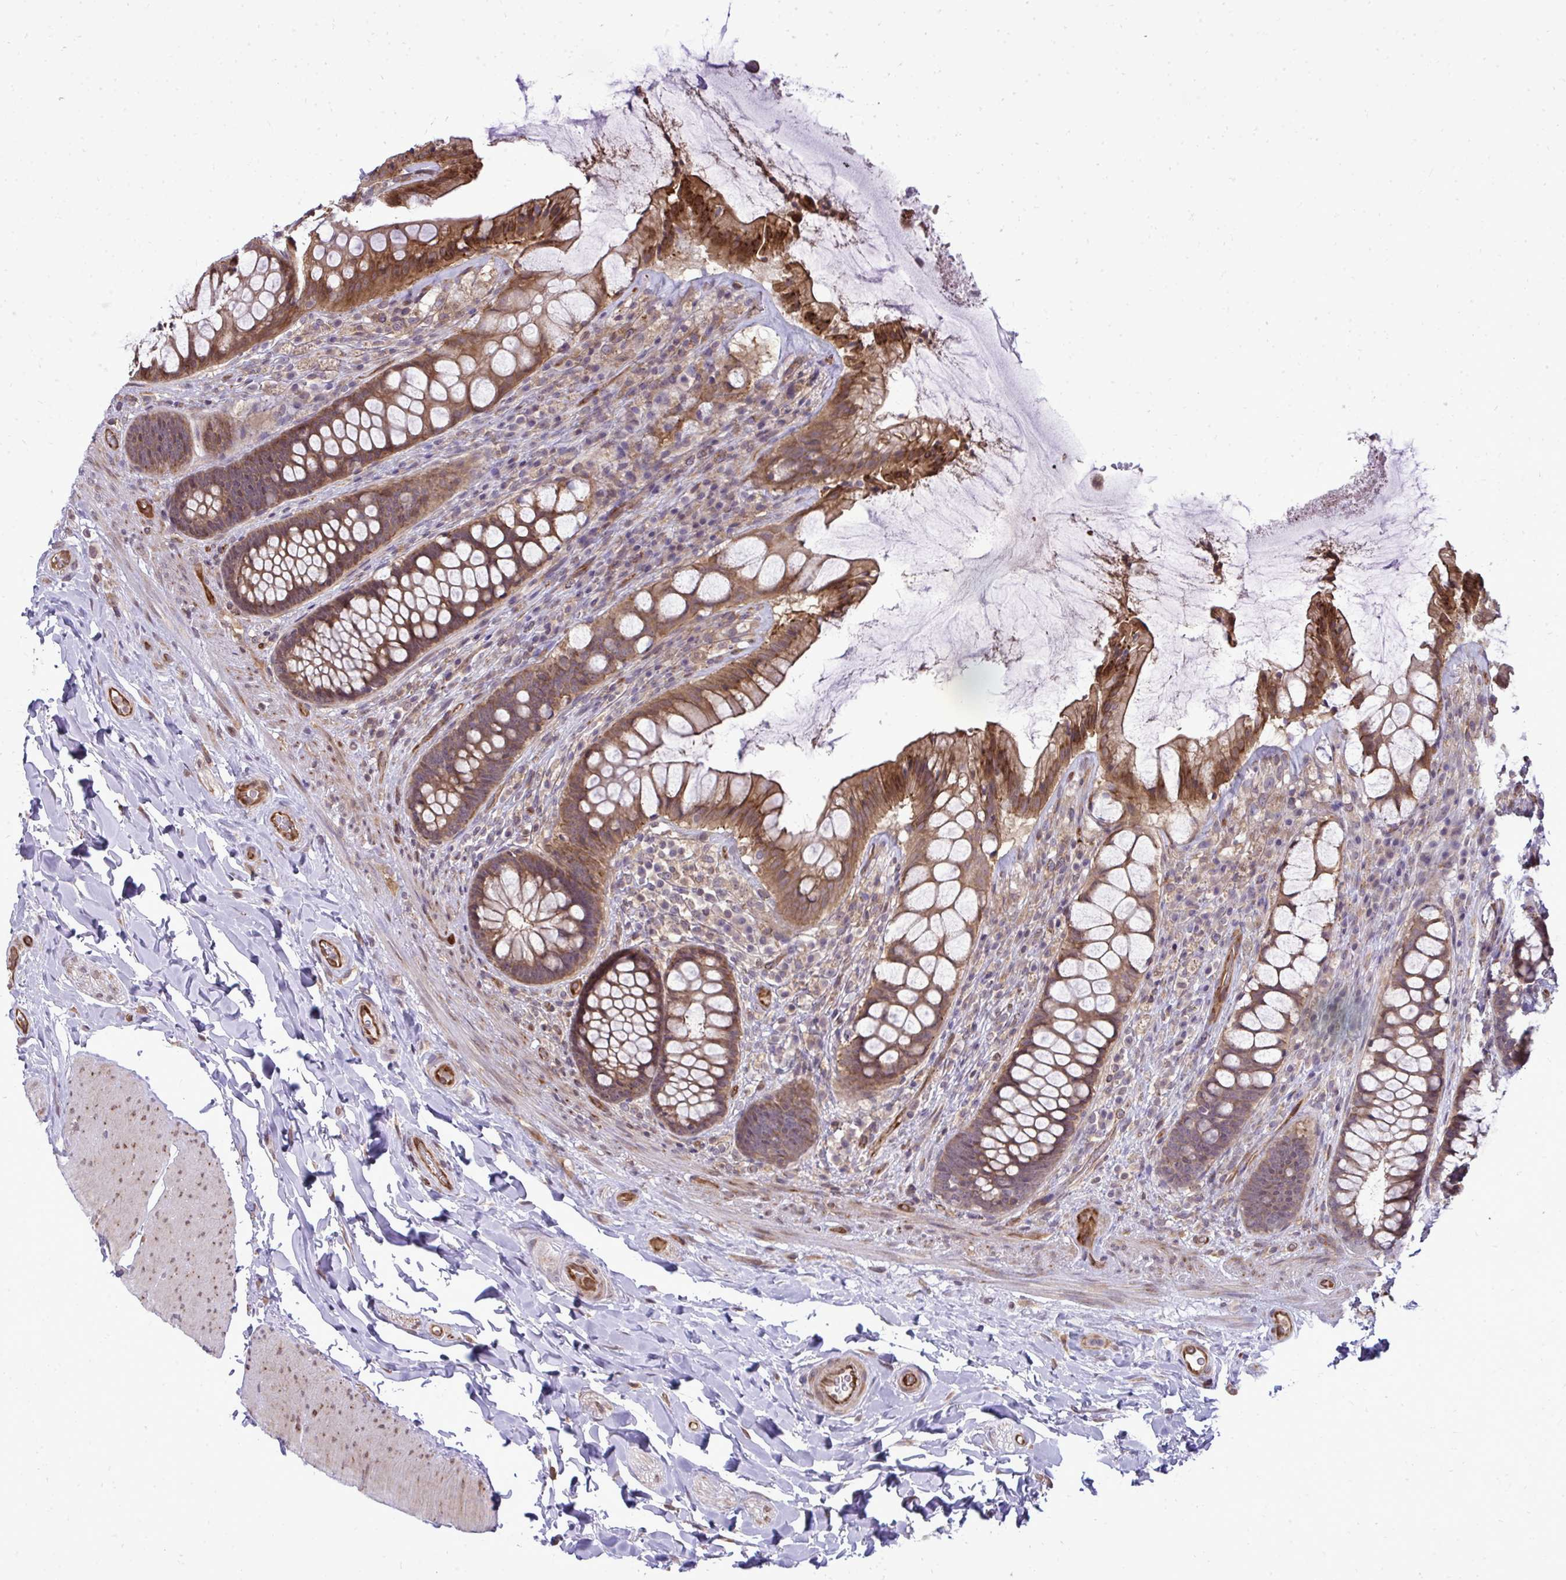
{"staining": {"intensity": "moderate", "quantity": ">75%", "location": "cytoplasmic/membranous"}, "tissue": "rectum", "cell_type": "Glandular cells", "image_type": "normal", "snomed": [{"axis": "morphology", "description": "Normal tissue, NOS"}, {"axis": "topography", "description": "Rectum"}], "caption": "High-magnification brightfield microscopy of benign rectum stained with DAB (3,3'-diaminobenzidine) (brown) and counterstained with hematoxylin (blue). glandular cells exhibit moderate cytoplasmic/membranous staining is seen in approximately>75% of cells. (Brightfield microscopy of DAB IHC at high magnification).", "gene": "FUT10", "patient": {"sex": "female", "age": 58}}